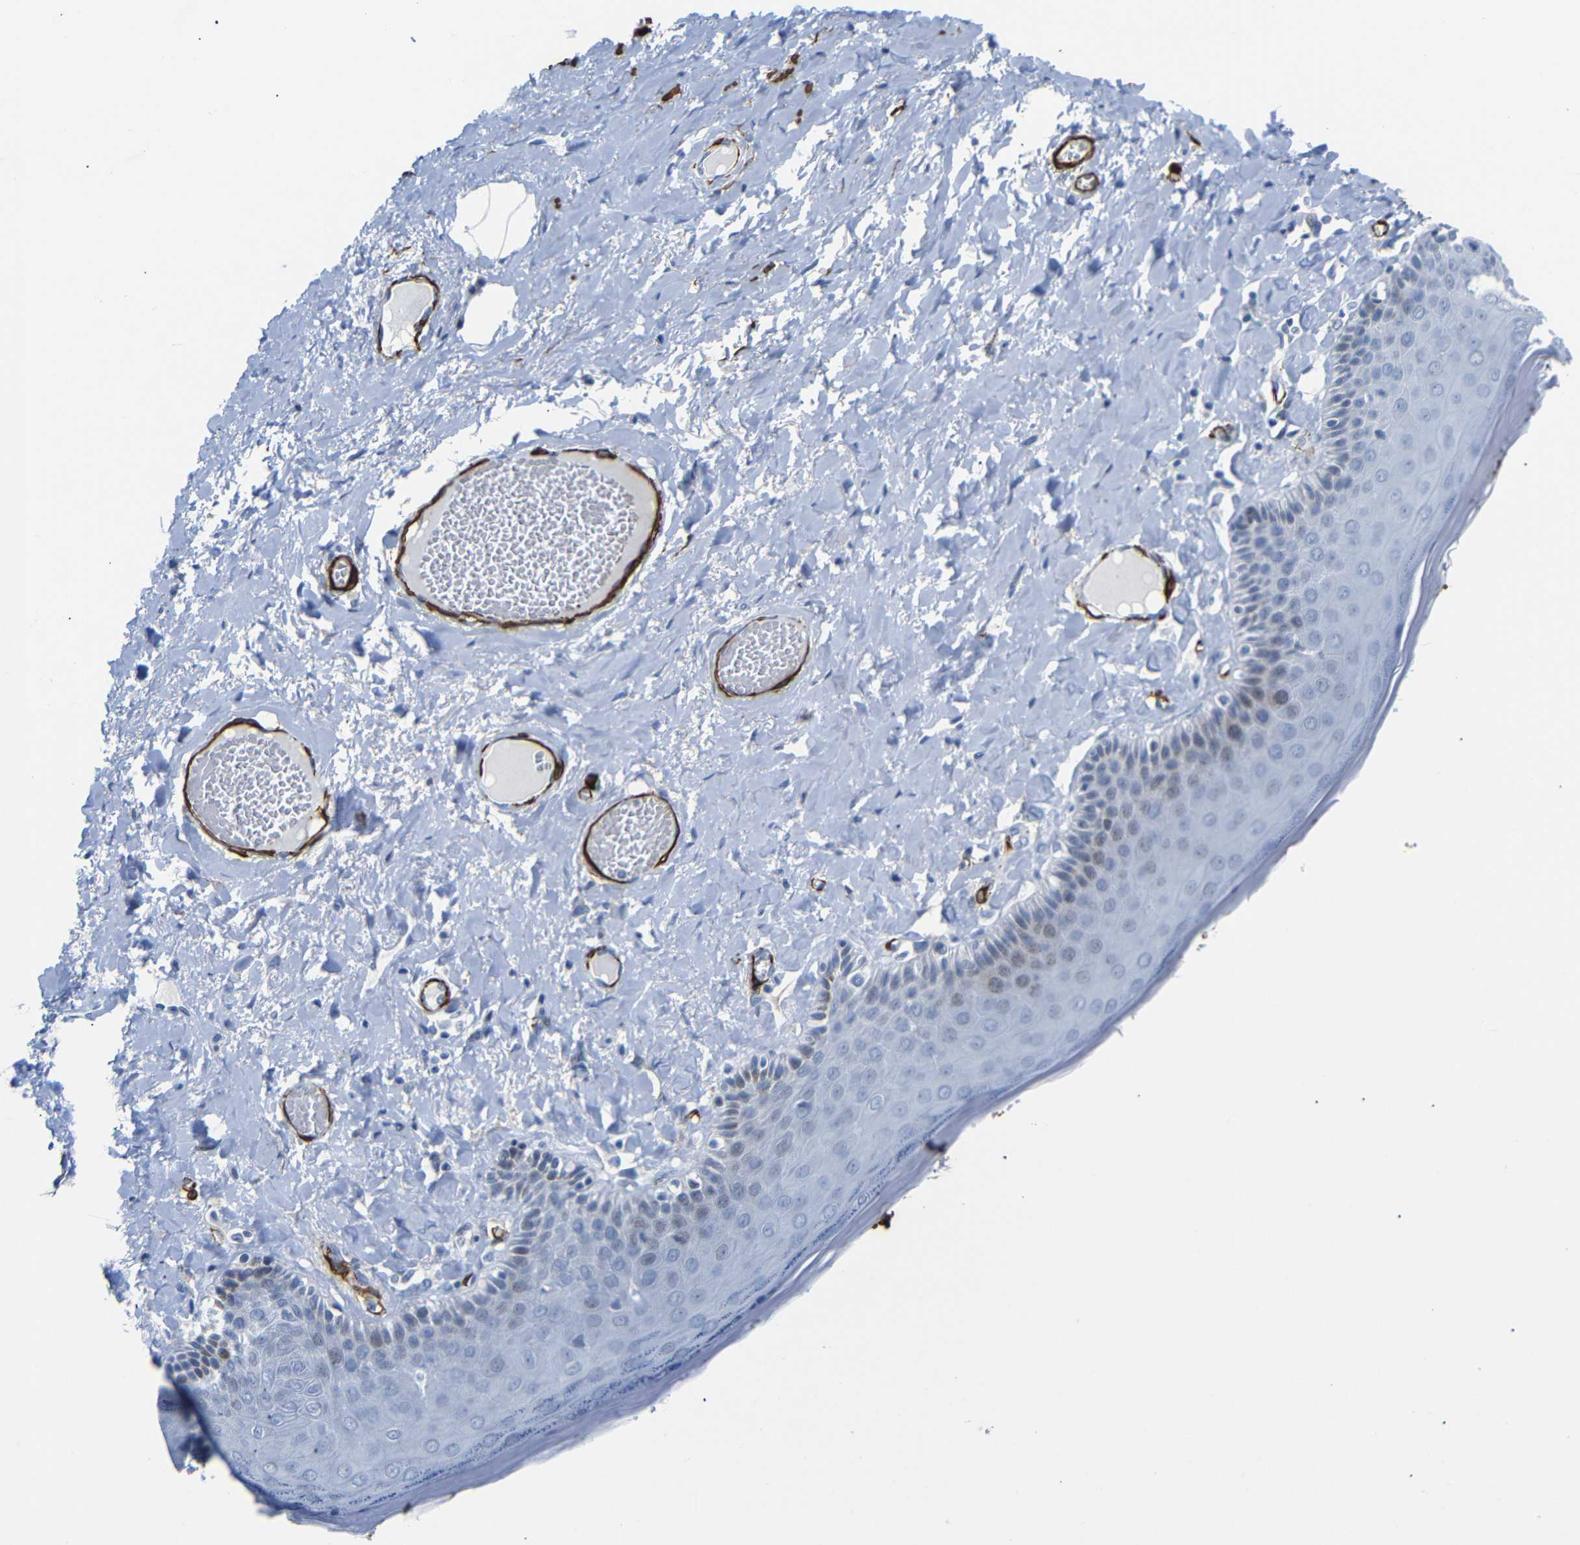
{"staining": {"intensity": "negative", "quantity": "none", "location": "none"}, "tissue": "skin", "cell_type": "Epidermal cells", "image_type": "normal", "snomed": [{"axis": "morphology", "description": "Normal tissue, NOS"}, {"axis": "topography", "description": "Anal"}], "caption": "IHC of normal human skin exhibits no positivity in epidermal cells.", "gene": "ACTA2", "patient": {"sex": "male", "age": 69}}